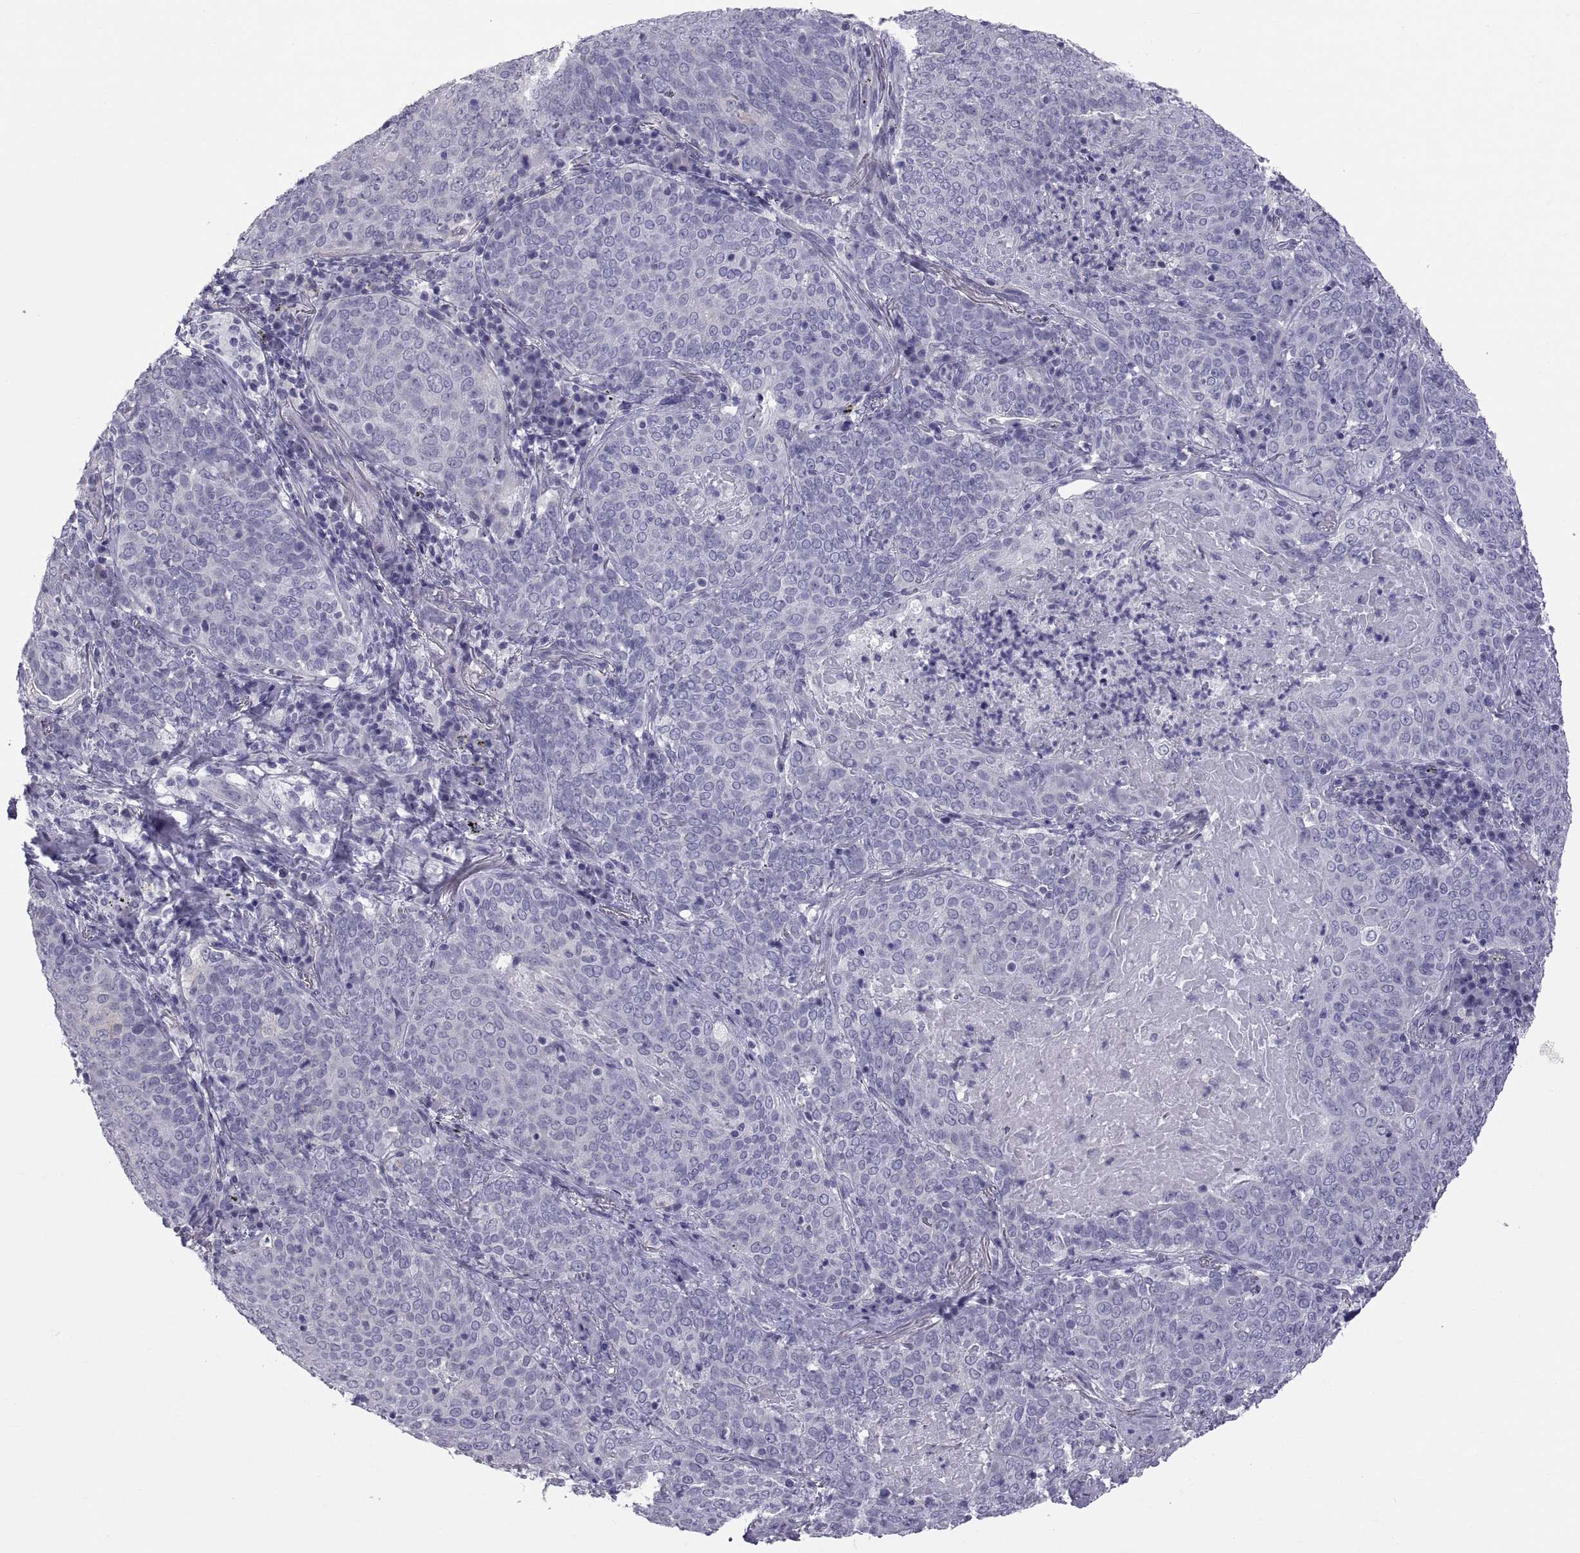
{"staining": {"intensity": "negative", "quantity": "none", "location": "none"}, "tissue": "lung cancer", "cell_type": "Tumor cells", "image_type": "cancer", "snomed": [{"axis": "morphology", "description": "Squamous cell carcinoma, NOS"}, {"axis": "topography", "description": "Lung"}], "caption": "DAB (3,3'-diaminobenzidine) immunohistochemical staining of human lung squamous cell carcinoma shows no significant staining in tumor cells.", "gene": "RNASE12", "patient": {"sex": "male", "age": 82}}